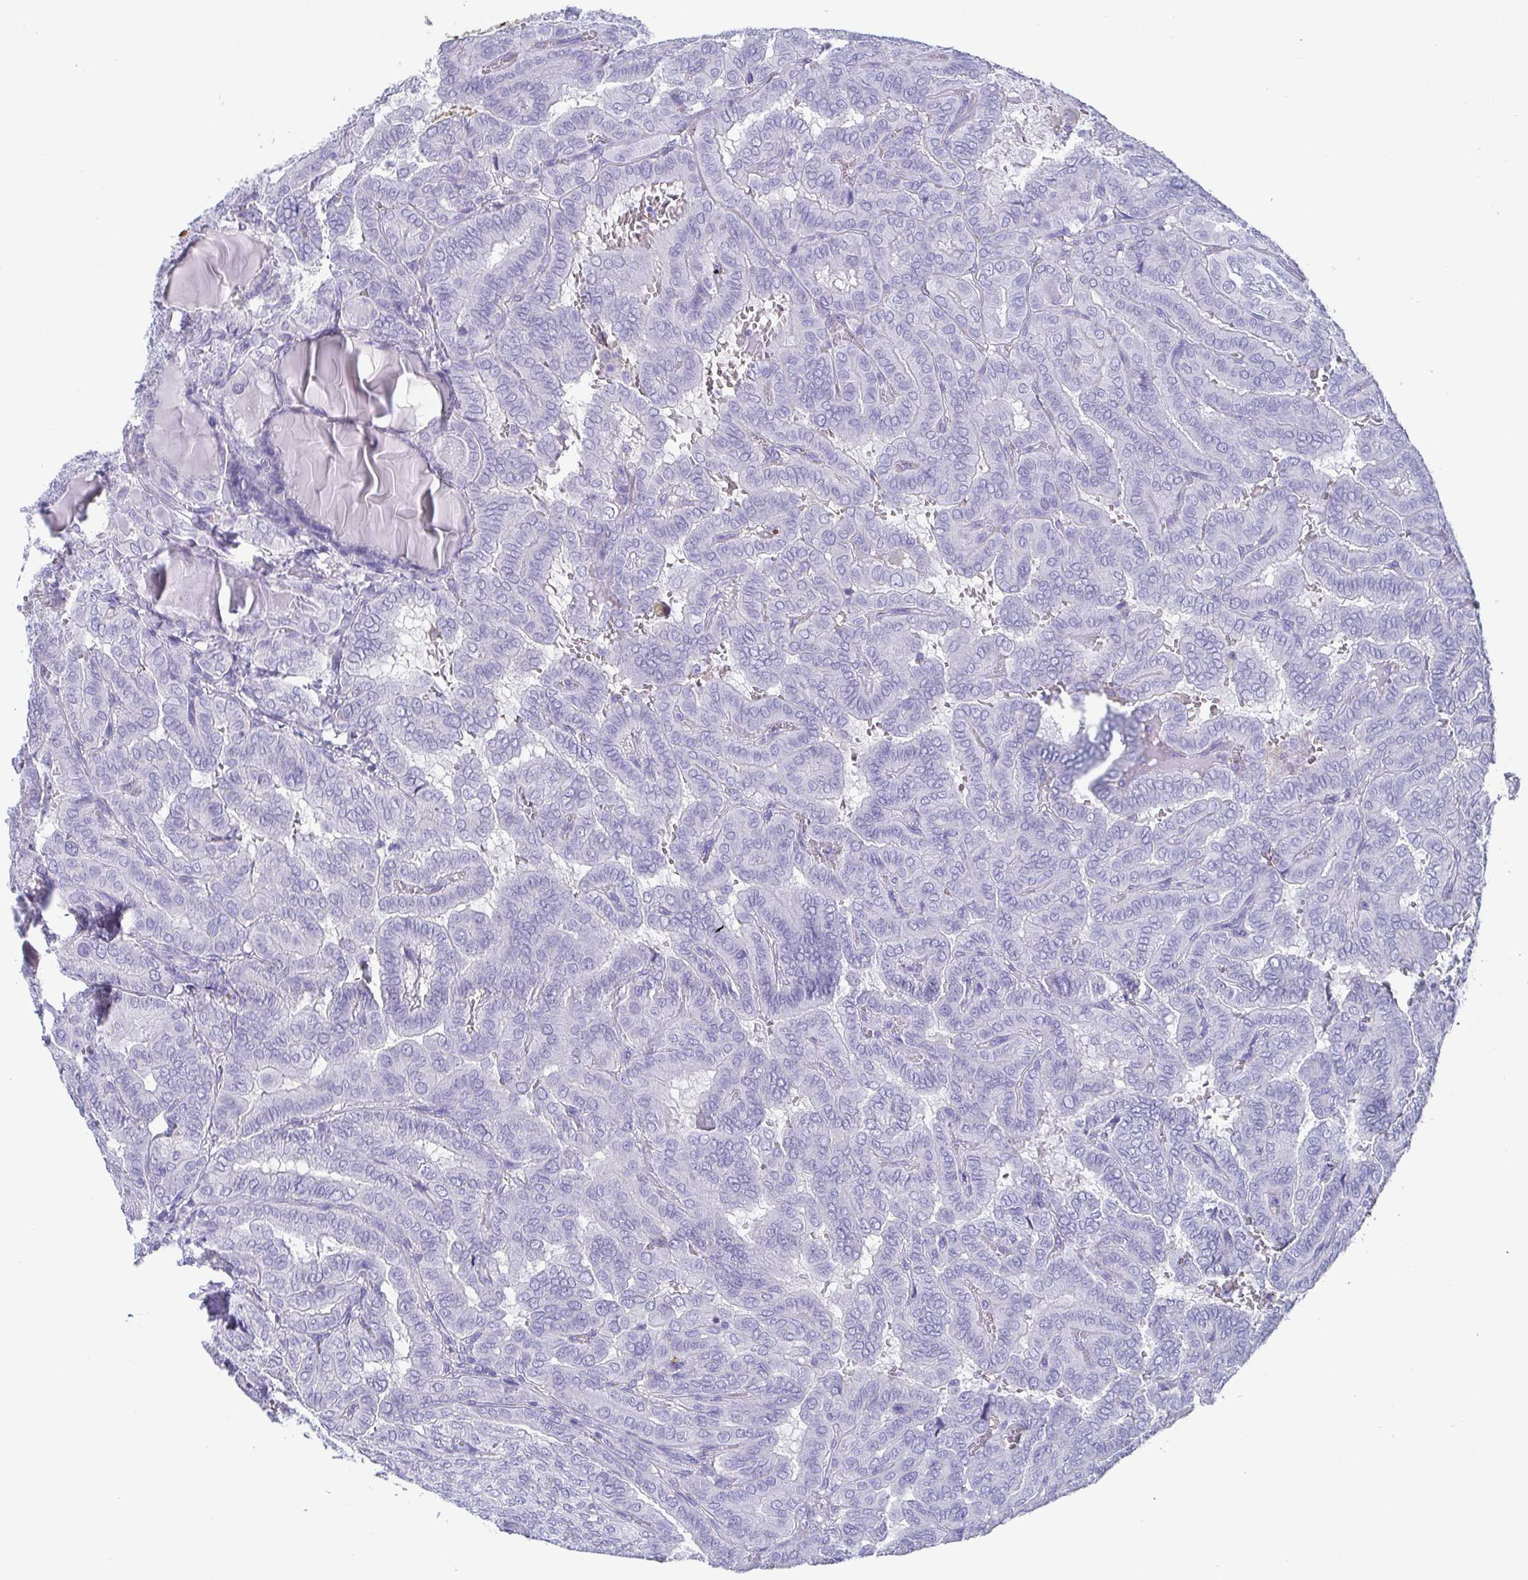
{"staining": {"intensity": "negative", "quantity": "none", "location": "none"}, "tissue": "thyroid cancer", "cell_type": "Tumor cells", "image_type": "cancer", "snomed": [{"axis": "morphology", "description": "Papillary adenocarcinoma, NOS"}, {"axis": "topography", "description": "Thyroid gland"}], "caption": "A photomicrograph of thyroid cancer (papillary adenocarcinoma) stained for a protein reveals no brown staining in tumor cells. The staining is performed using DAB brown chromogen with nuclei counter-stained in using hematoxylin.", "gene": "SCGN", "patient": {"sex": "female", "age": 46}}